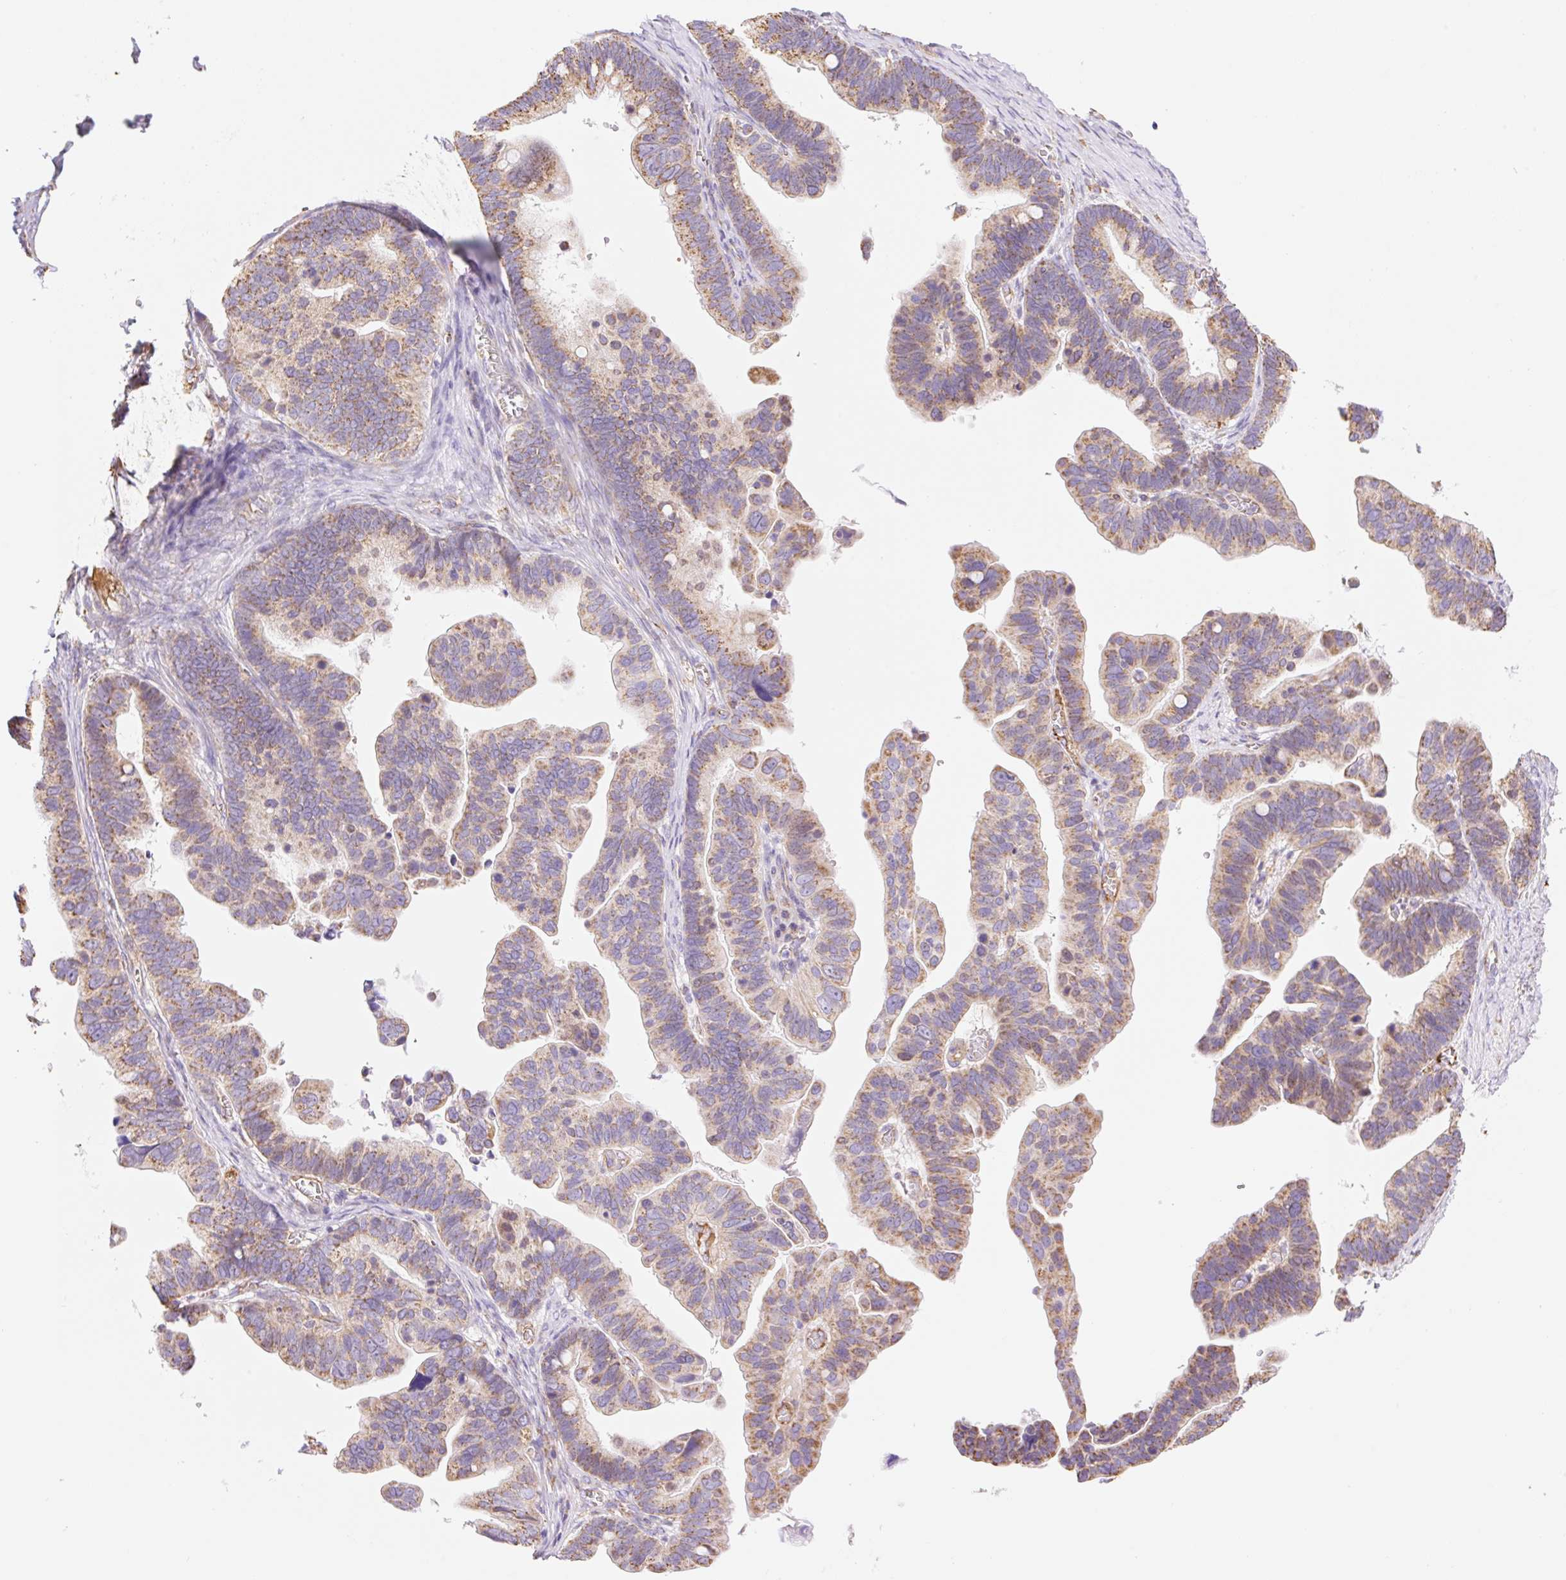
{"staining": {"intensity": "weak", "quantity": "25%-75%", "location": "cytoplasmic/membranous"}, "tissue": "ovarian cancer", "cell_type": "Tumor cells", "image_type": "cancer", "snomed": [{"axis": "morphology", "description": "Cystadenocarcinoma, serous, NOS"}, {"axis": "topography", "description": "Ovary"}], "caption": "High-power microscopy captured an IHC histopathology image of serous cystadenocarcinoma (ovarian), revealing weak cytoplasmic/membranous positivity in approximately 25%-75% of tumor cells.", "gene": "ESAM", "patient": {"sex": "female", "age": 56}}